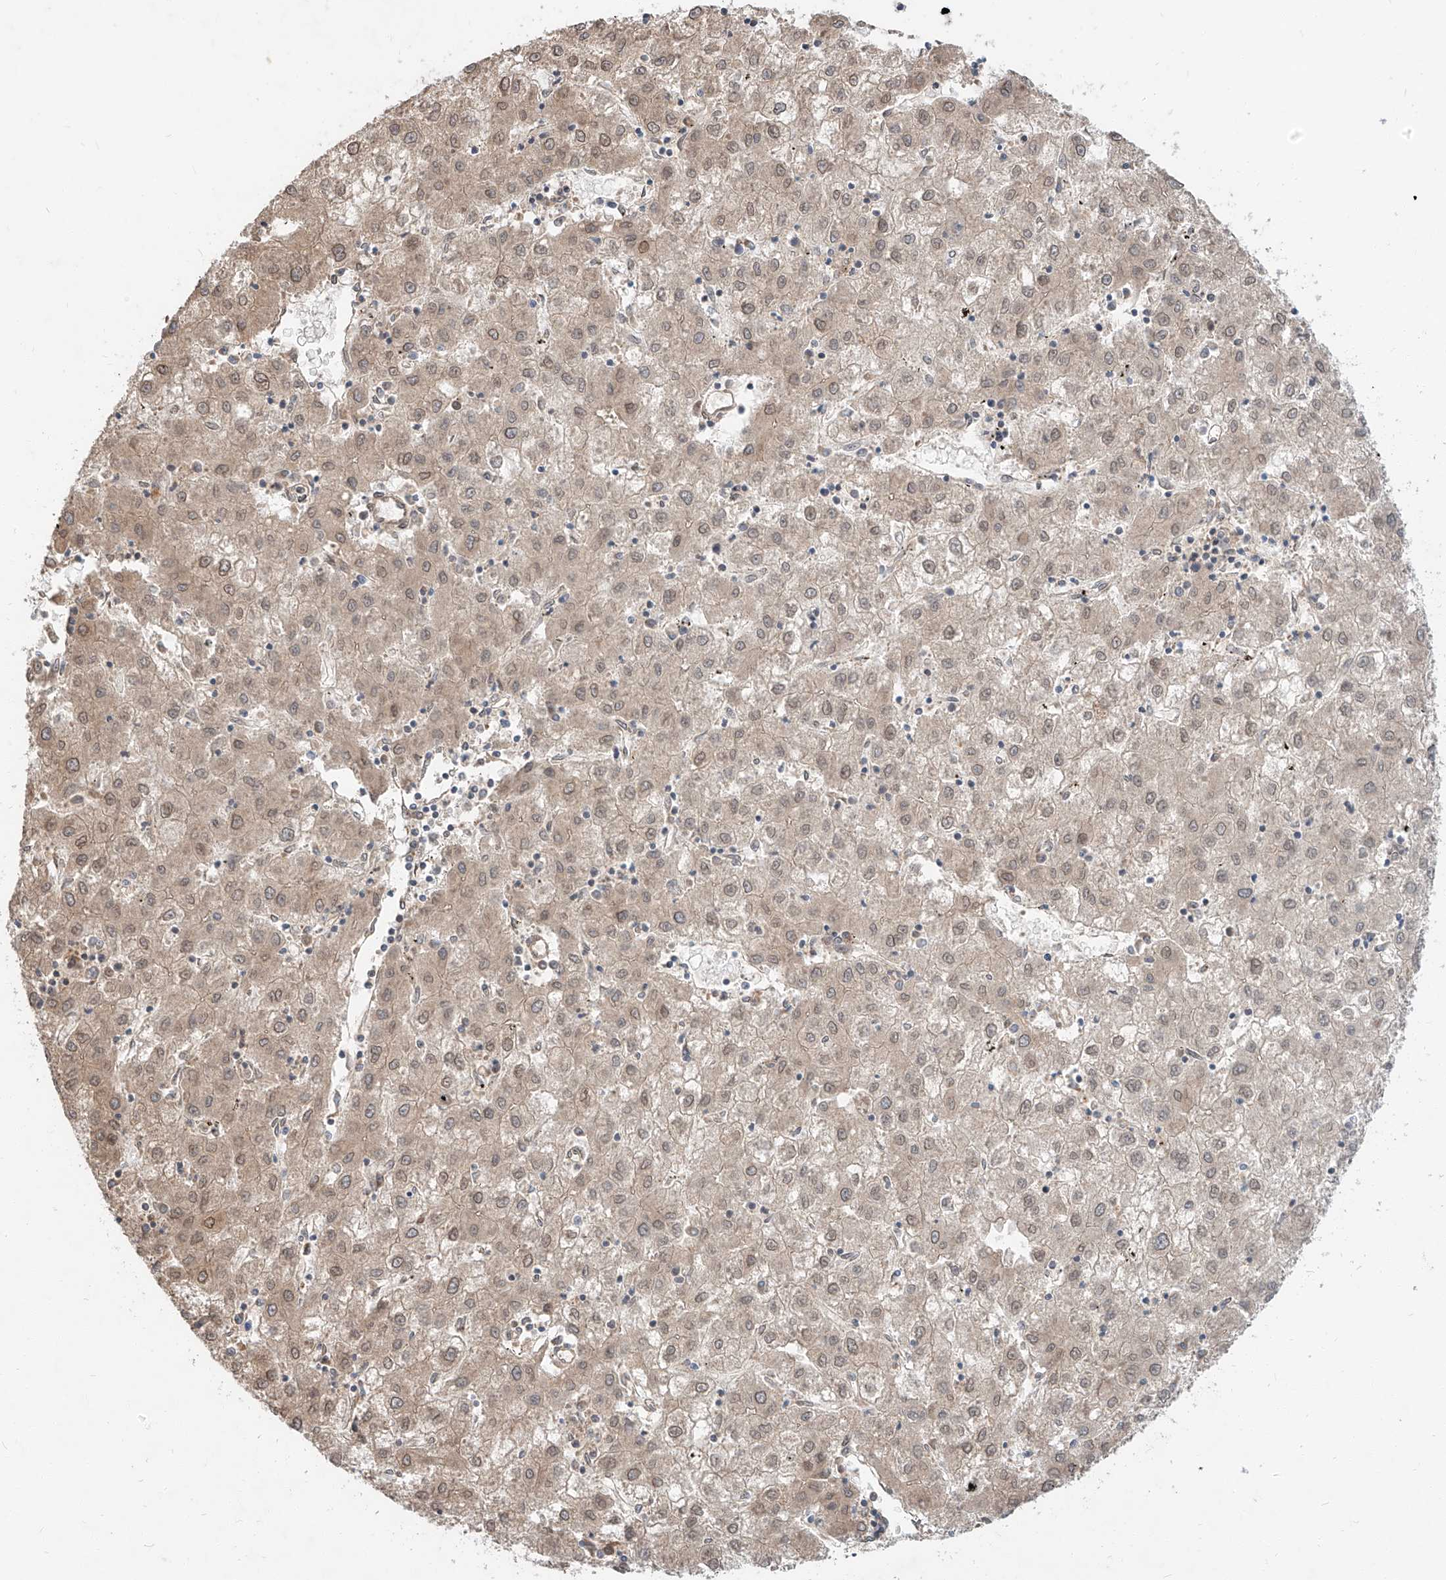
{"staining": {"intensity": "weak", "quantity": ">75%", "location": "cytoplasmic/membranous"}, "tissue": "liver cancer", "cell_type": "Tumor cells", "image_type": "cancer", "snomed": [{"axis": "morphology", "description": "Carcinoma, Hepatocellular, NOS"}, {"axis": "topography", "description": "Liver"}], "caption": "Liver cancer stained with immunohistochemistry demonstrates weak cytoplasmic/membranous staining in approximately >75% of tumor cells.", "gene": "STX19", "patient": {"sex": "male", "age": 72}}